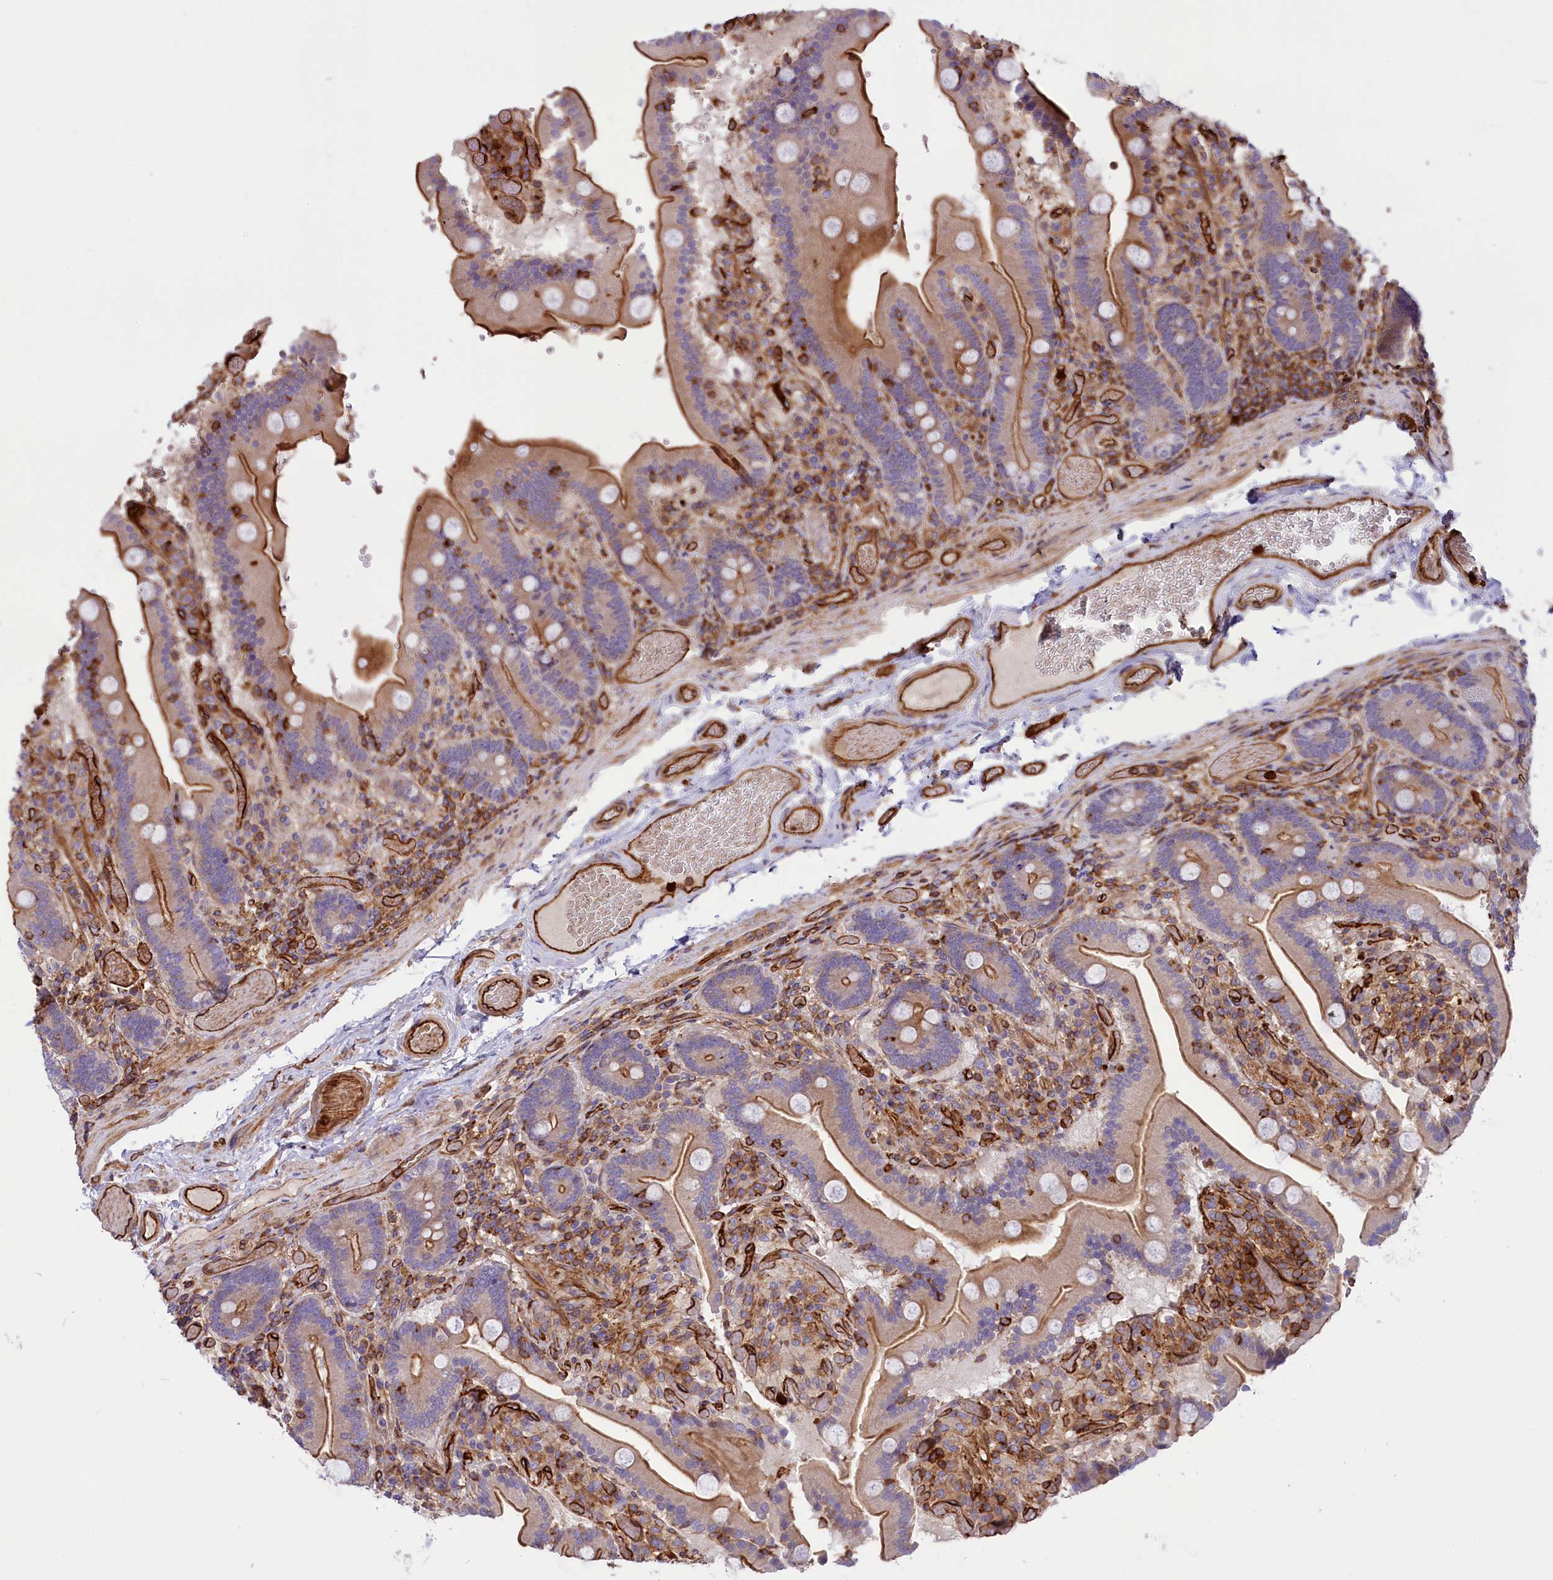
{"staining": {"intensity": "moderate", "quantity": ">75%", "location": "cytoplasmic/membranous"}, "tissue": "duodenum", "cell_type": "Glandular cells", "image_type": "normal", "snomed": [{"axis": "morphology", "description": "Normal tissue, NOS"}, {"axis": "topography", "description": "Duodenum"}], "caption": "Immunohistochemical staining of unremarkable duodenum reveals >75% levels of moderate cytoplasmic/membranous protein positivity in about >75% of glandular cells. The staining is performed using DAB brown chromogen to label protein expression. The nuclei are counter-stained blue using hematoxylin.", "gene": "CD99L2", "patient": {"sex": "female", "age": 62}}